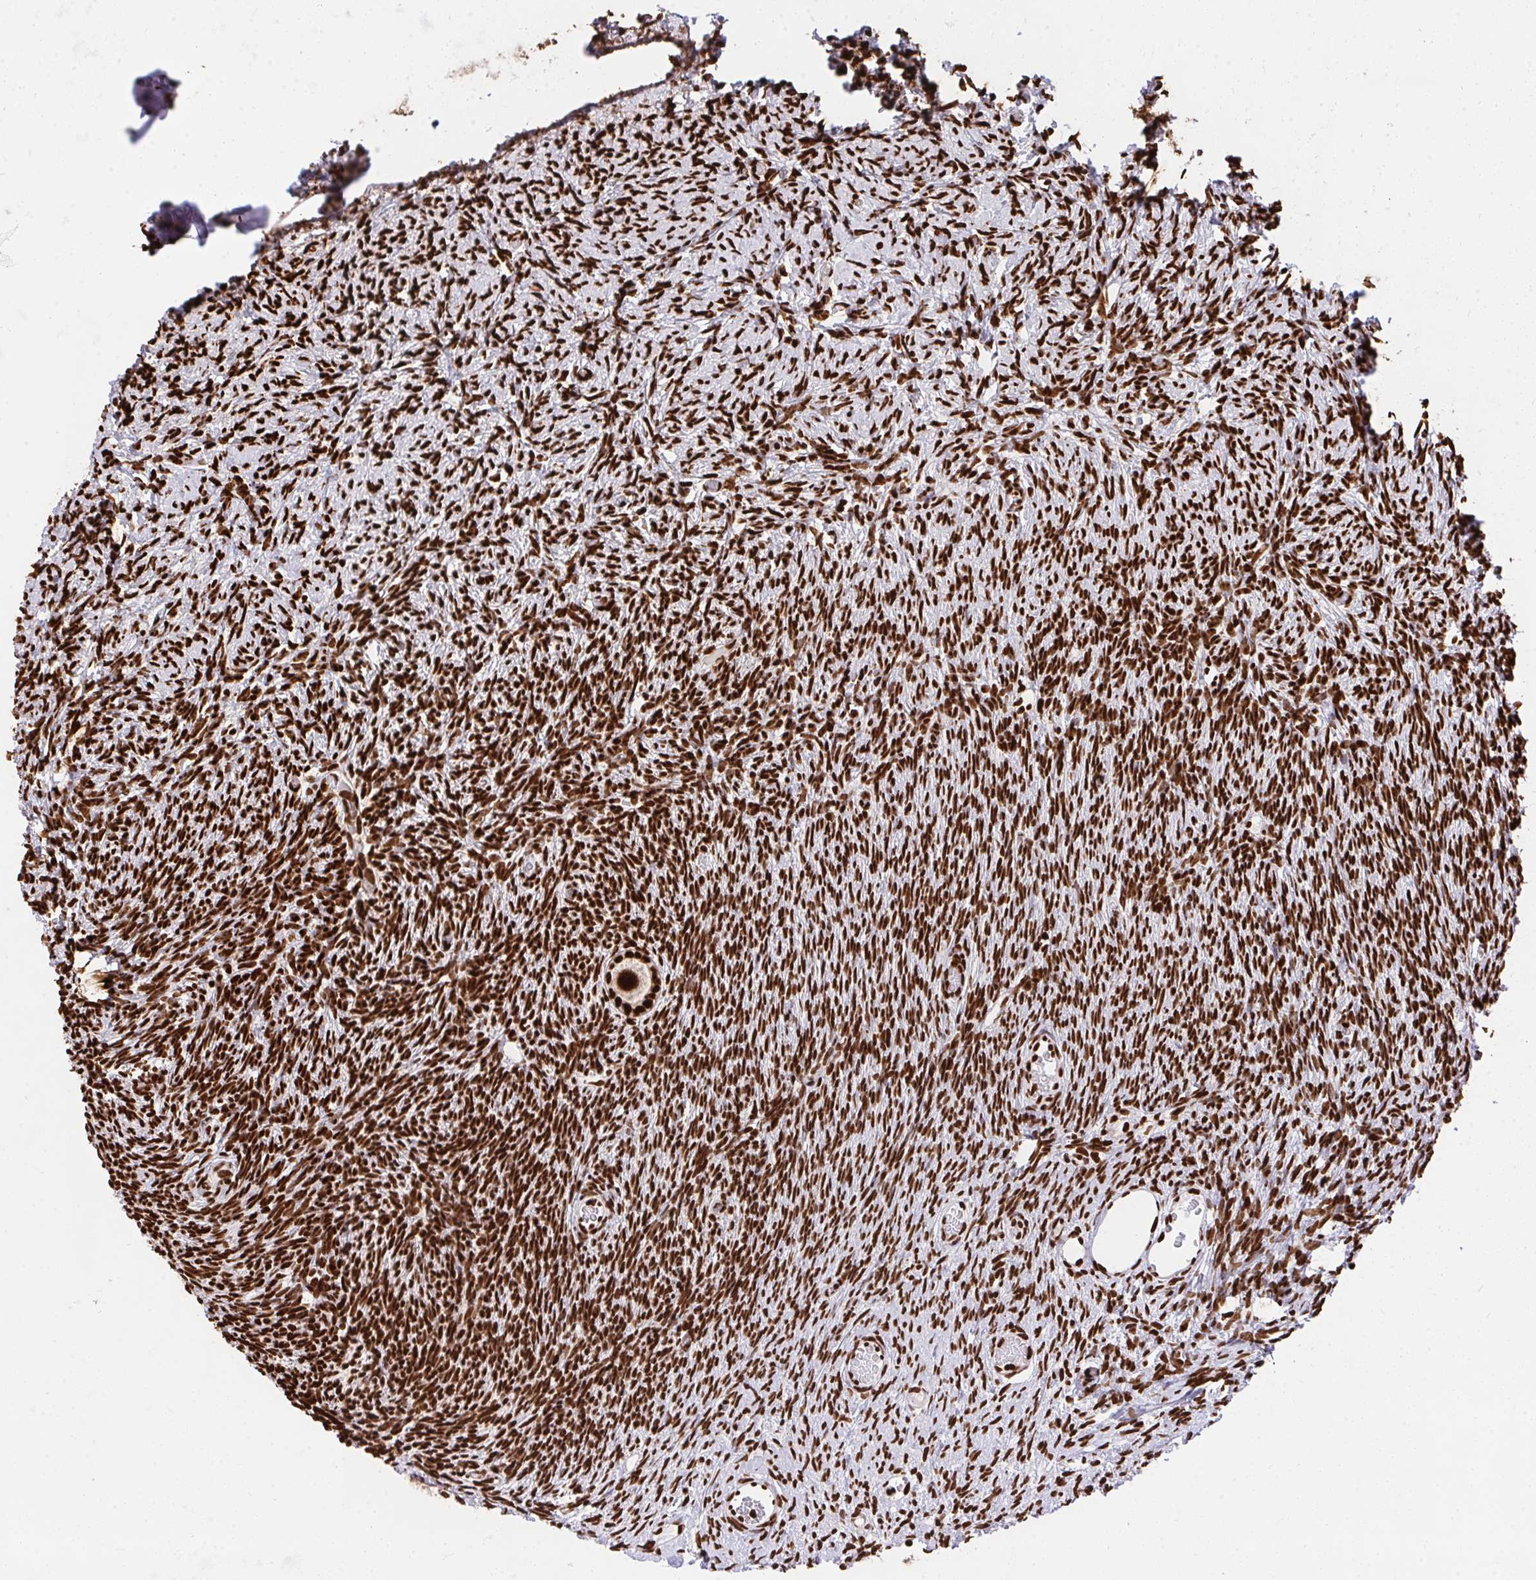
{"staining": {"intensity": "strong", "quantity": ">75%", "location": "nuclear"}, "tissue": "ovary", "cell_type": "Follicle cells", "image_type": "normal", "snomed": [{"axis": "morphology", "description": "Normal tissue, NOS"}, {"axis": "topography", "description": "Ovary"}], "caption": "A micrograph showing strong nuclear staining in about >75% of follicle cells in normal ovary, as visualized by brown immunohistochemical staining.", "gene": "HNRNPL", "patient": {"sex": "female", "age": 39}}